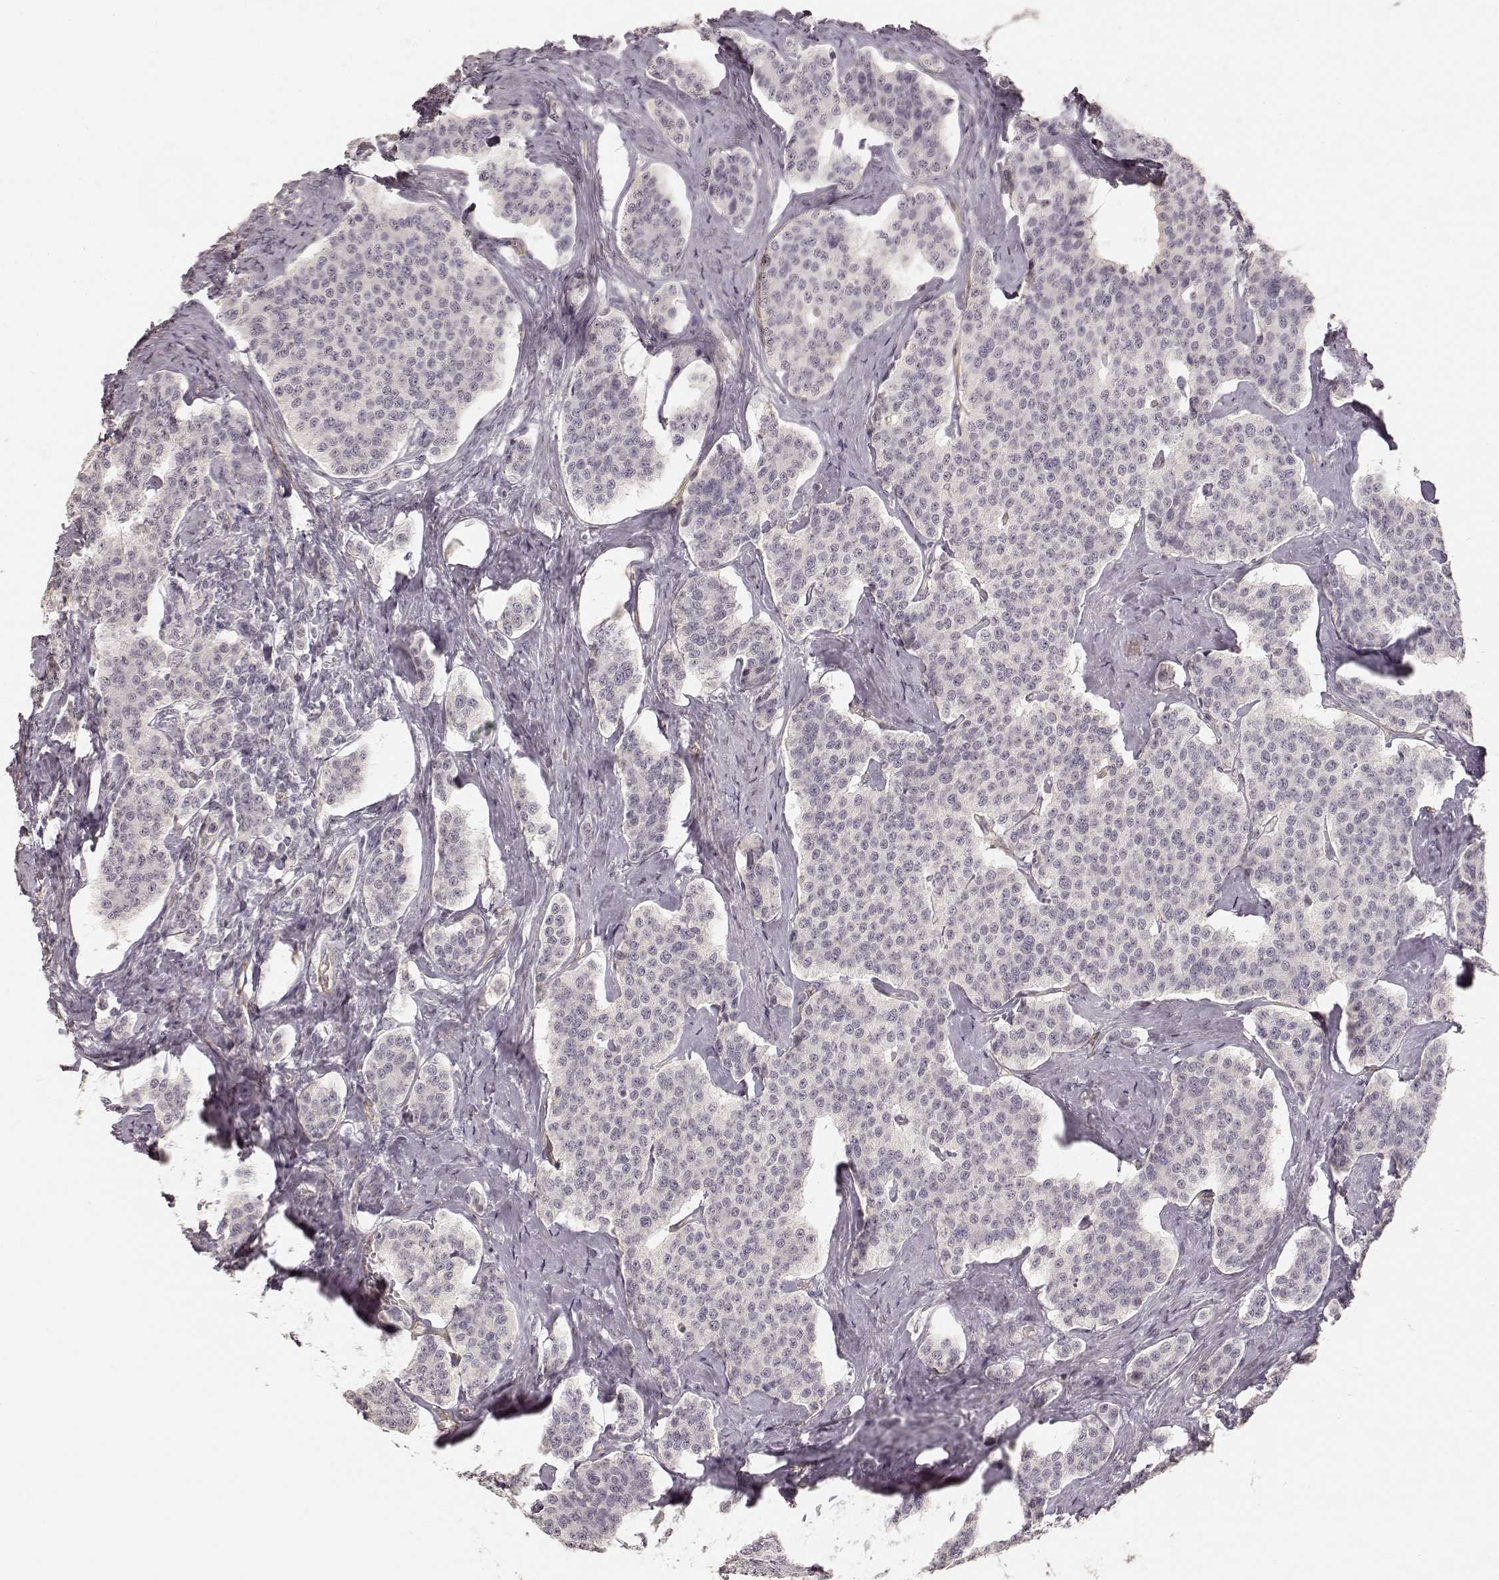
{"staining": {"intensity": "negative", "quantity": "none", "location": "none"}, "tissue": "carcinoid", "cell_type": "Tumor cells", "image_type": "cancer", "snomed": [{"axis": "morphology", "description": "Carcinoid, malignant, NOS"}, {"axis": "topography", "description": "Small intestine"}], "caption": "Histopathology image shows no protein positivity in tumor cells of carcinoid tissue.", "gene": "LAMA4", "patient": {"sex": "female", "age": 58}}